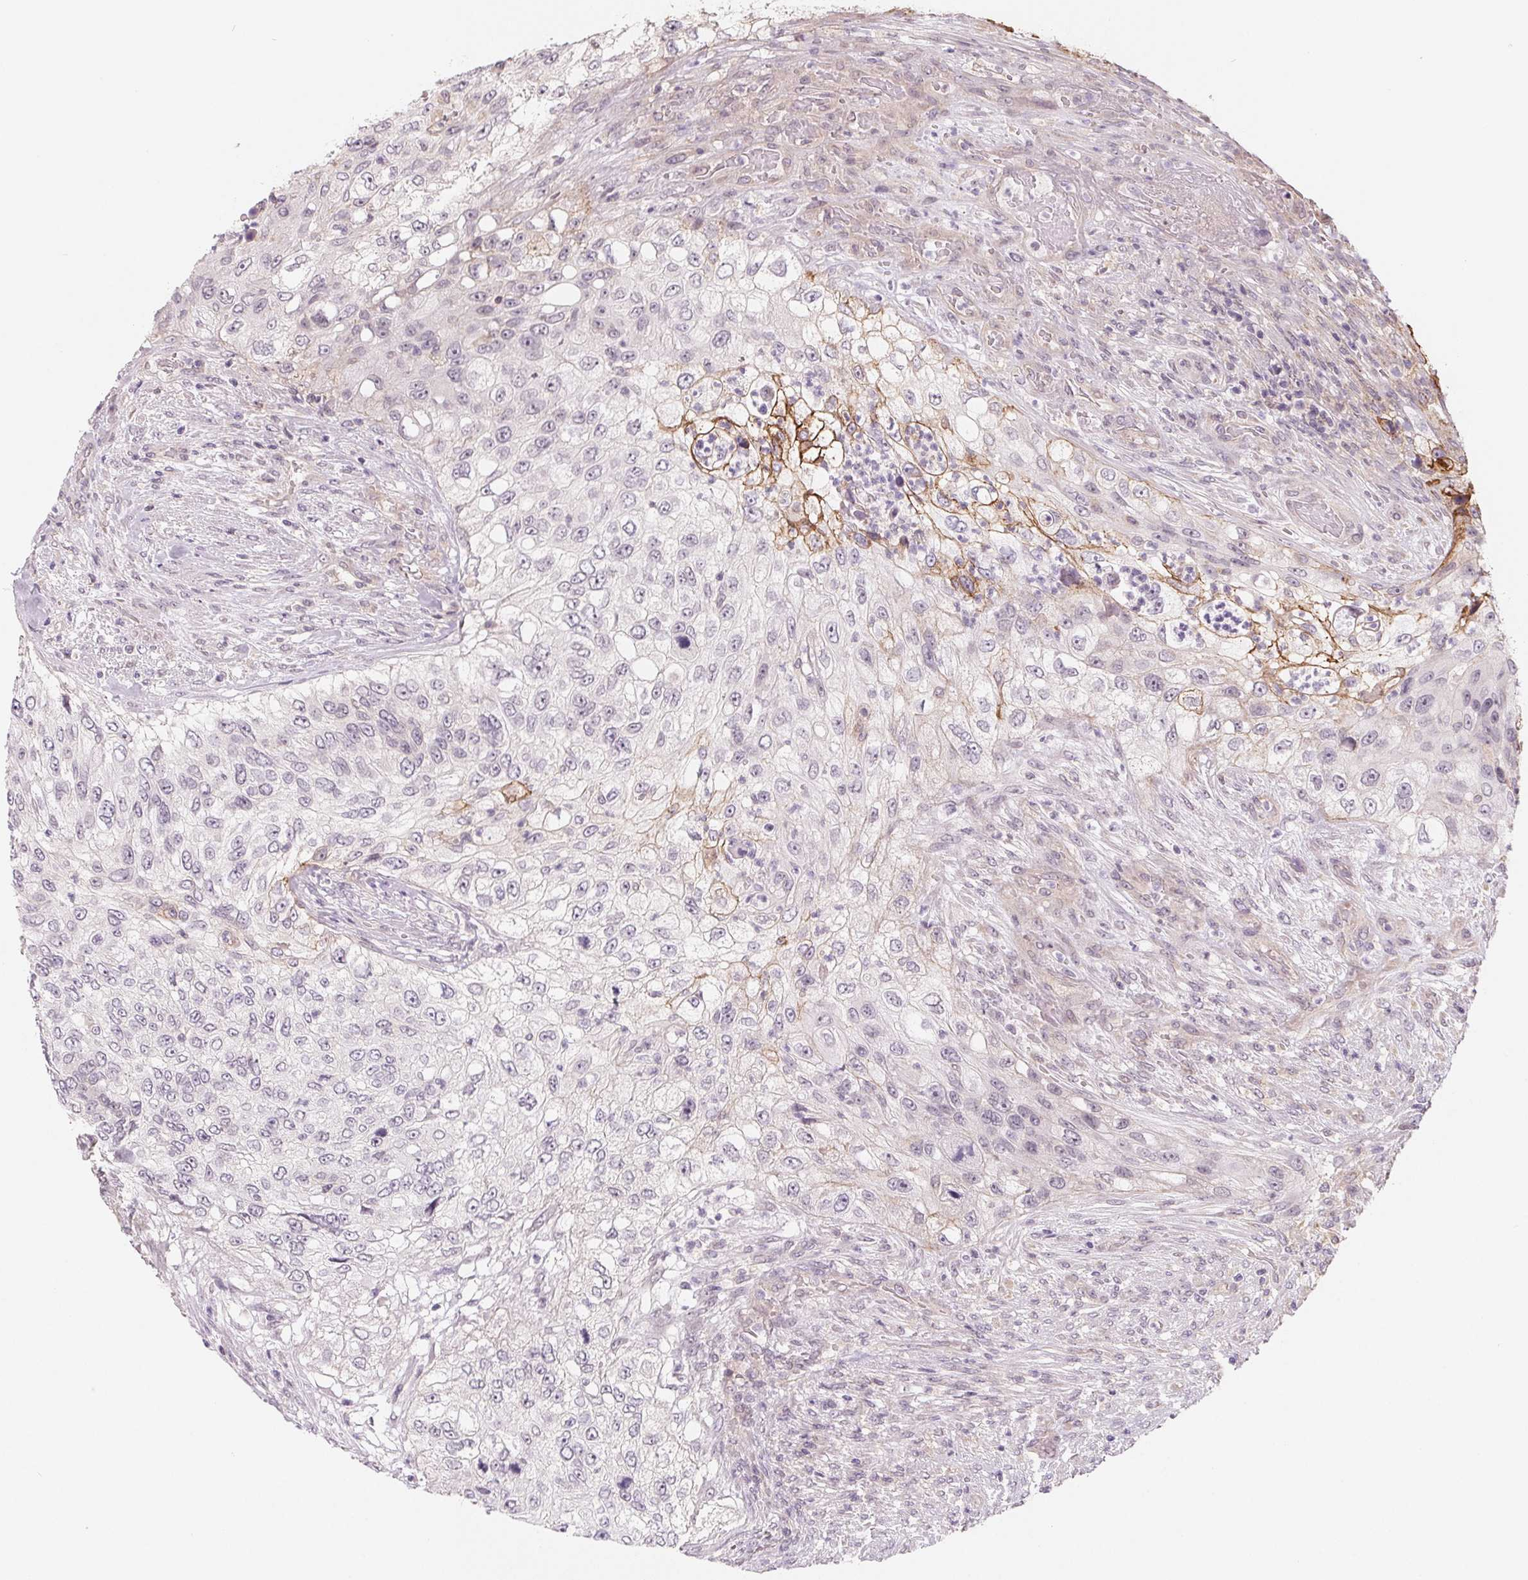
{"staining": {"intensity": "moderate", "quantity": "<25%", "location": "cytoplasmic/membranous"}, "tissue": "urothelial cancer", "cell_type": "Tumor cells", "image_type": "cancer", "snomed": [{"axis": "morphology", "description": "Urothelial carcinoma, High grade"}, {"axis": "topography", "description": "Urinary bladder"}], "caption": "DAB immunohistochemical staining of human urothelial cancer exhibits moderate cytoplasmic/membranous protein expression in about <25% of tumor cells.", "gene": "CFC1", "patient": {"sex": "female", "age": 60}}